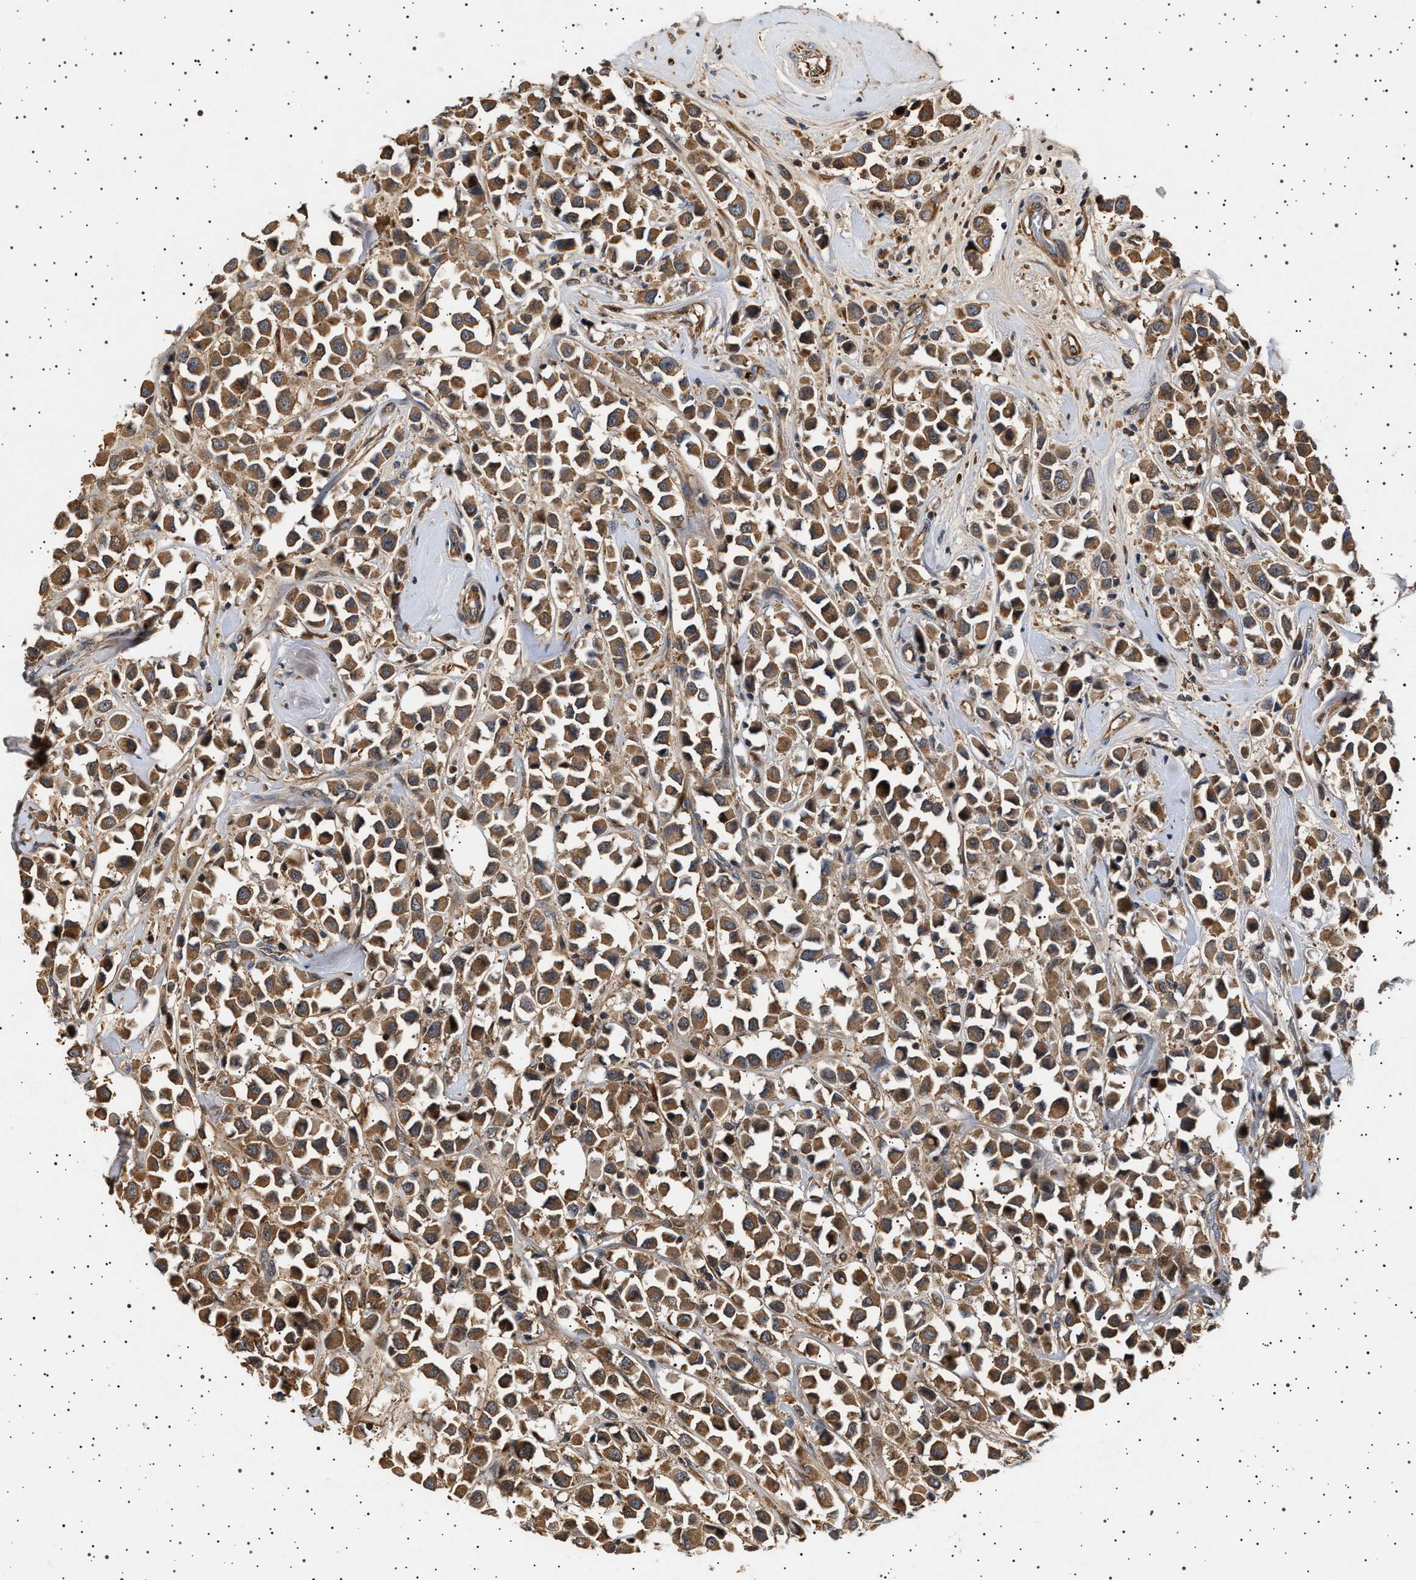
{"staining": {"intensity": "moderate", "quantity": ">75%", "location": "cytoplasmic/membranous"}, "tissue": "breast cancer", "cell_type": "Tumor cells", "image_type": "cancer", "snomed": [{"axis": "morphology", "description": "Duct carcinoma"}, {"axis": "topography", "description": "Breast"}], "caption": "Brown immunohistochemical staining in invasive ductal carcinoma (breast) exhibits moderate cytoplasmic/membranous staining in about >75% of tumor cells. The staining was performed using DAB to visualize the protein expression in brown, while the nuclei were stained in blue with hematoxylin (Magnification: 20x).", "gene": "FICD", "patient": {"sex": "female", "age": 61}}